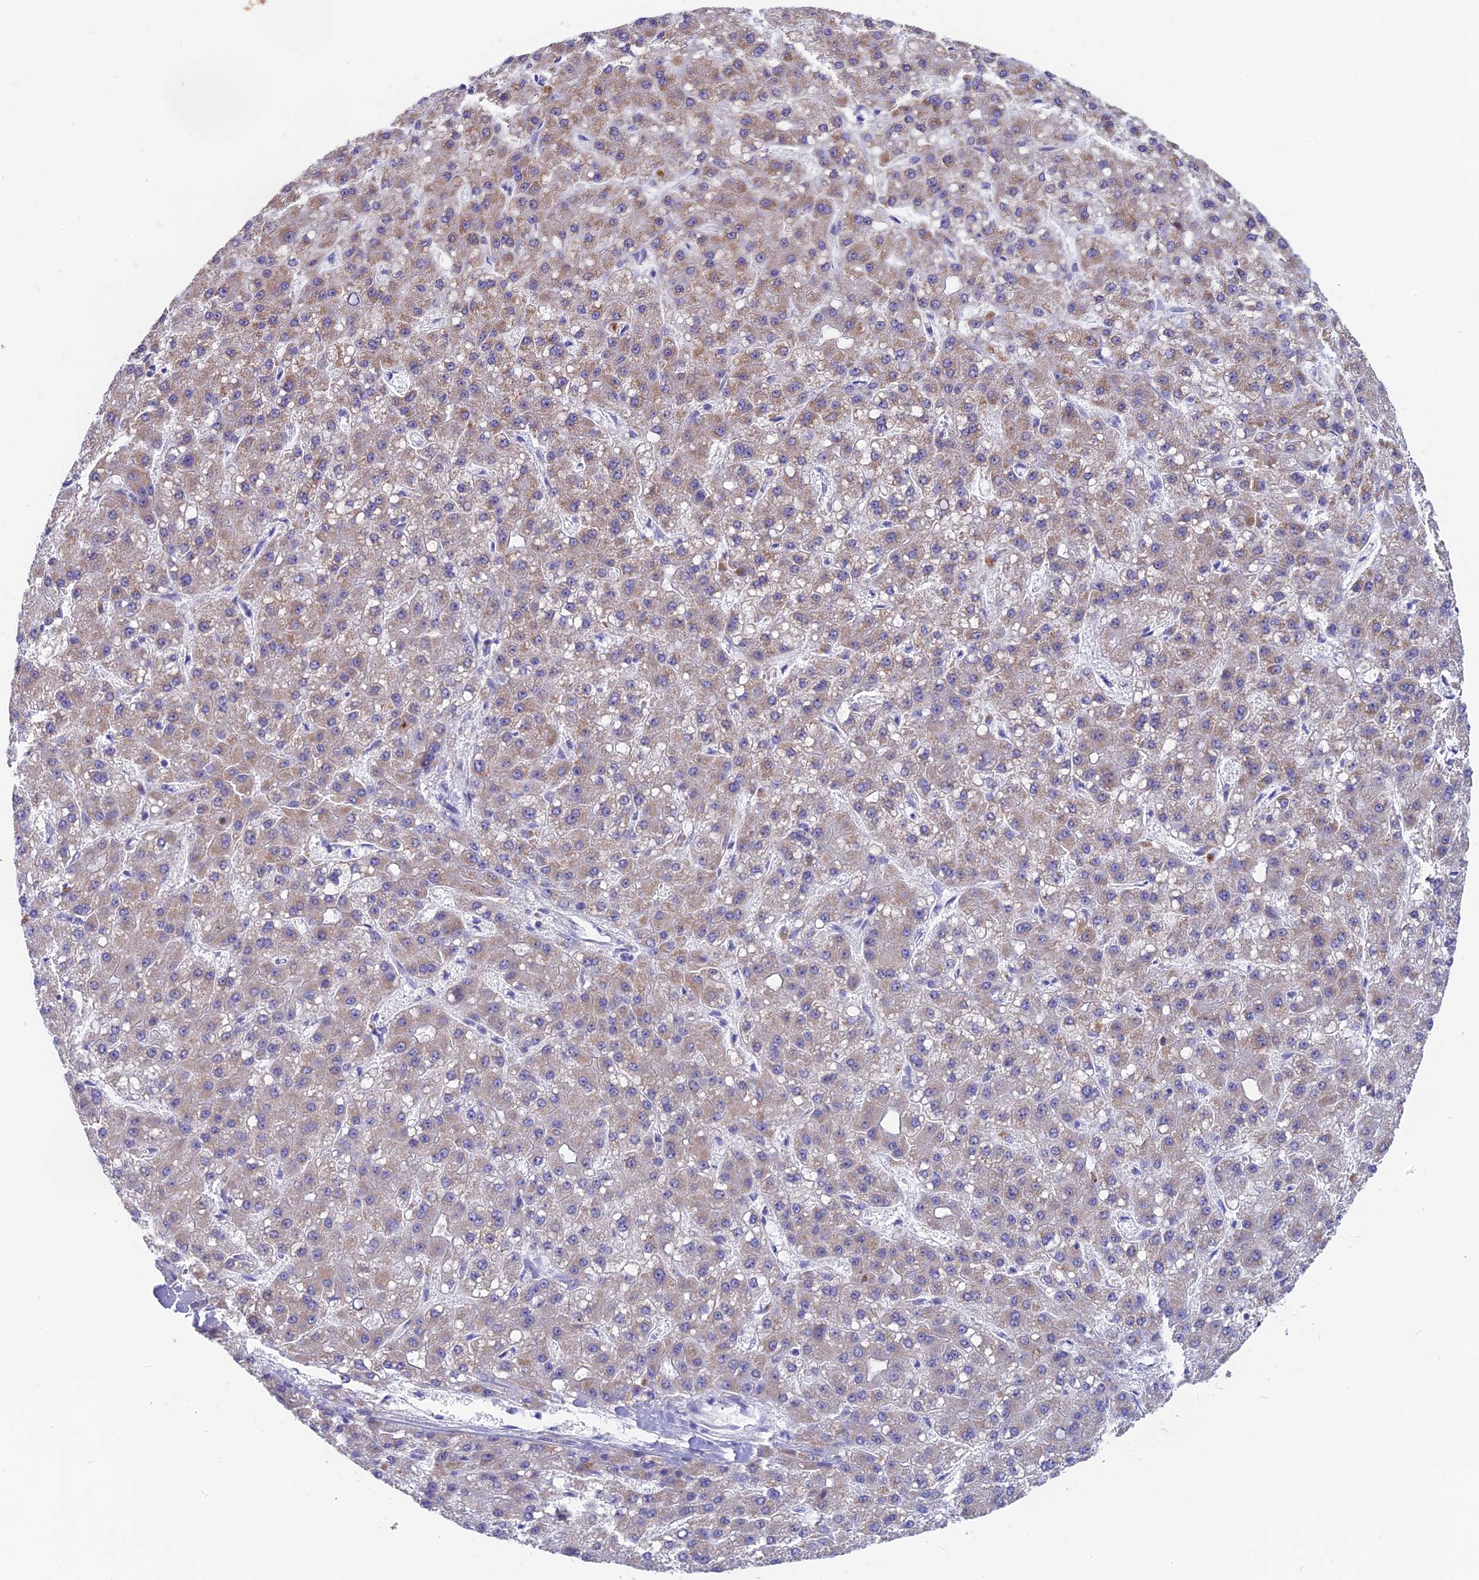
{"staining": {"intensity": "weak", "quantity": "<25%", "location": "cytoplasmic/membranous"}, "tissue": "liver cancer", "cell_type": "Tumor cells", "image_type": "cancer", "snomed": [{"axis": "morphology", "description": "Carcinoma, Hepatocellular, NOS"}, {"axis": "topography", "description": "Liver"}], "caption": "High magnification brightfield microscopy of liver hepatocellular carcinoma stained with DAB (brown) and counterstained with hematoxylin (blue): tumor cells show no significant staining. Nuclei are stained in blue.", "gene": "TENT4B", "patient": {"sex": "male", "age": 67}}